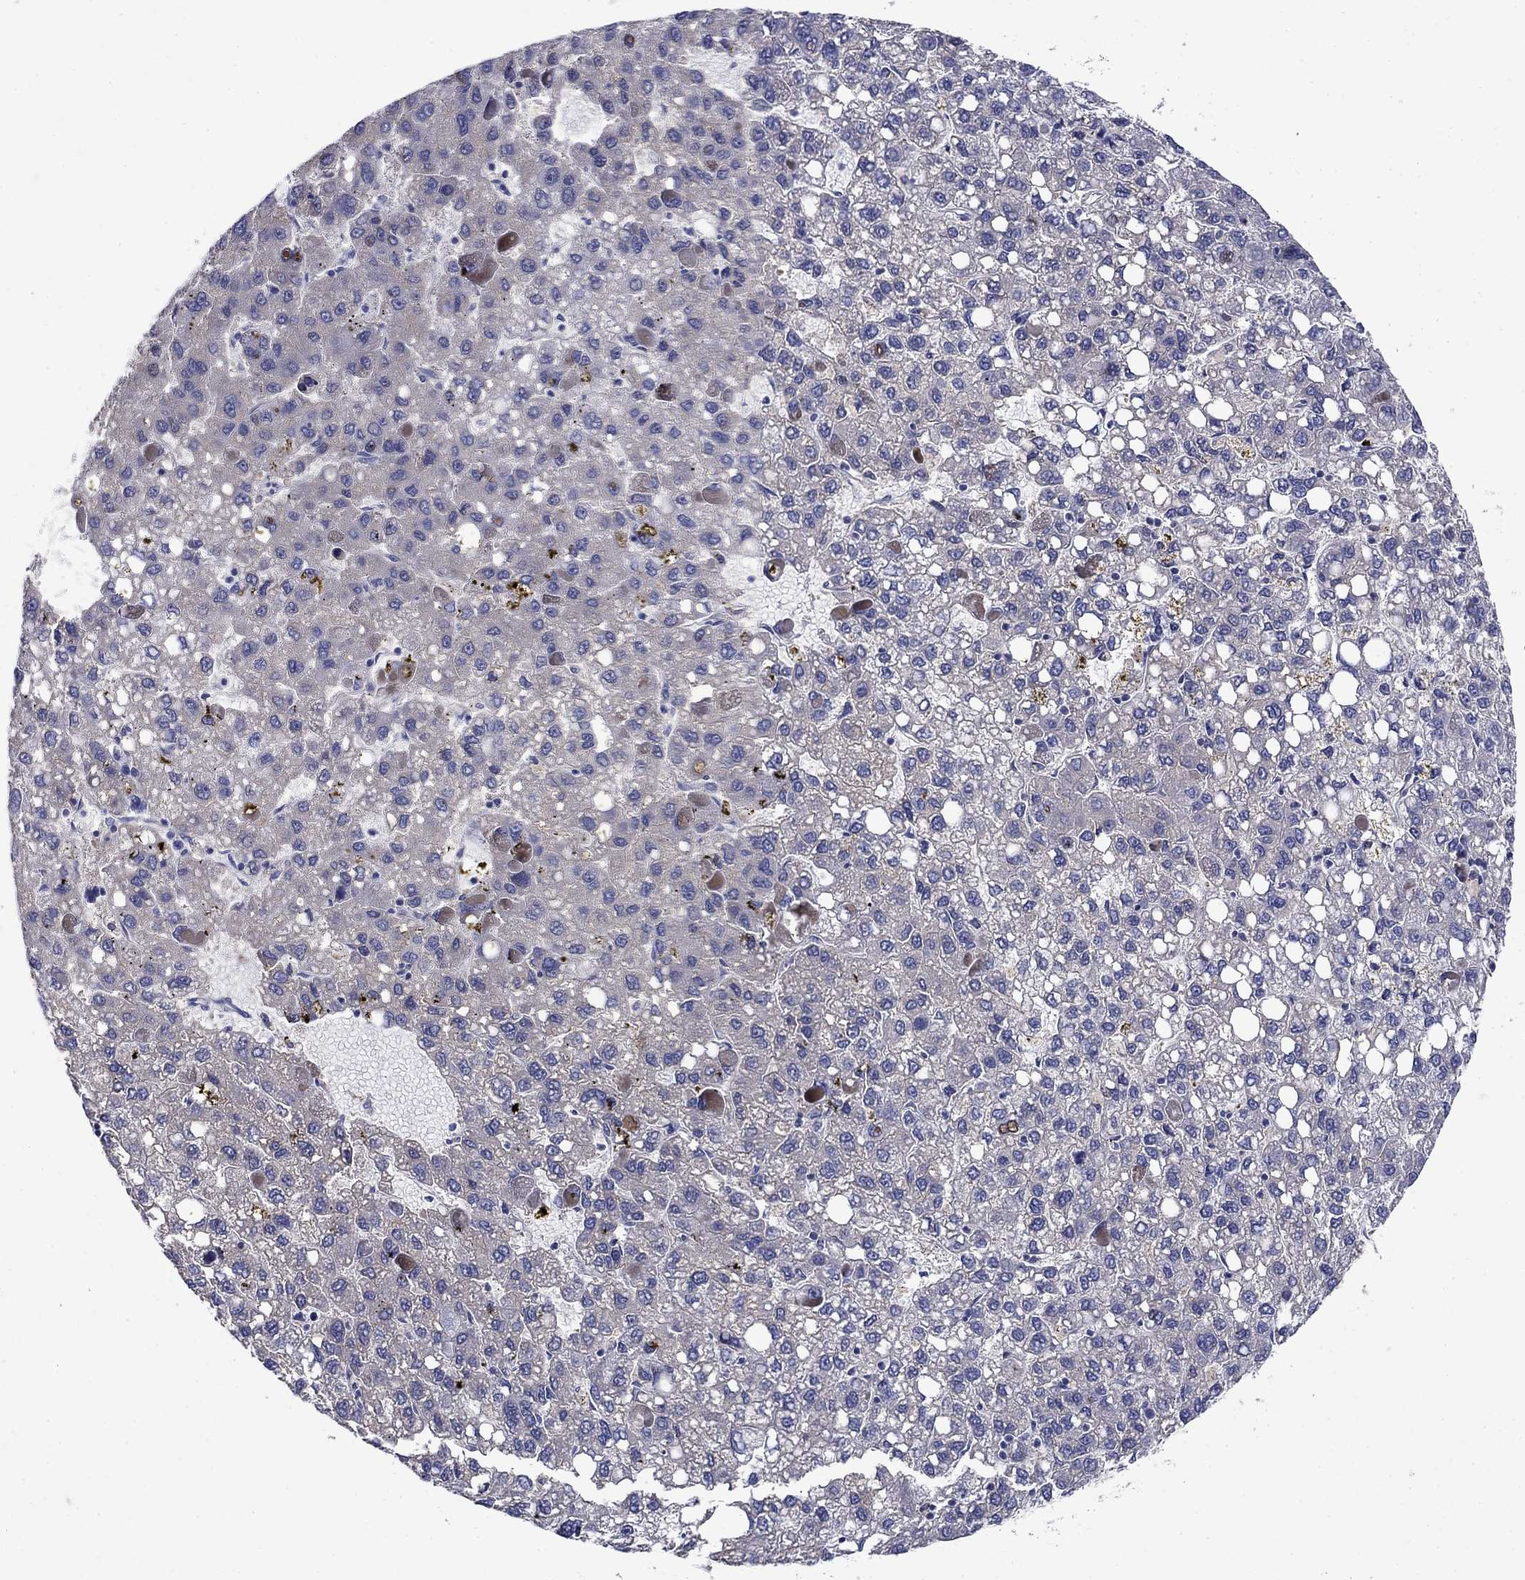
{"staining": {"intensity": "negative", "quantity": "none", "location": "none"}, "tissue": "liver cancer", "cell_type": "Tumor cells", "image_type": "cancer", "snomed": [{"axis": "morphology", "description": "Carcinoma, Hepatocellular, NOS"}, {"axis": "topography", "description": "Liver"}], "caption": "Tumor cells show no significant expression in liver cancer.", "gene": "SULT2B1", "patient": {"sex": "female", "age": 82}}